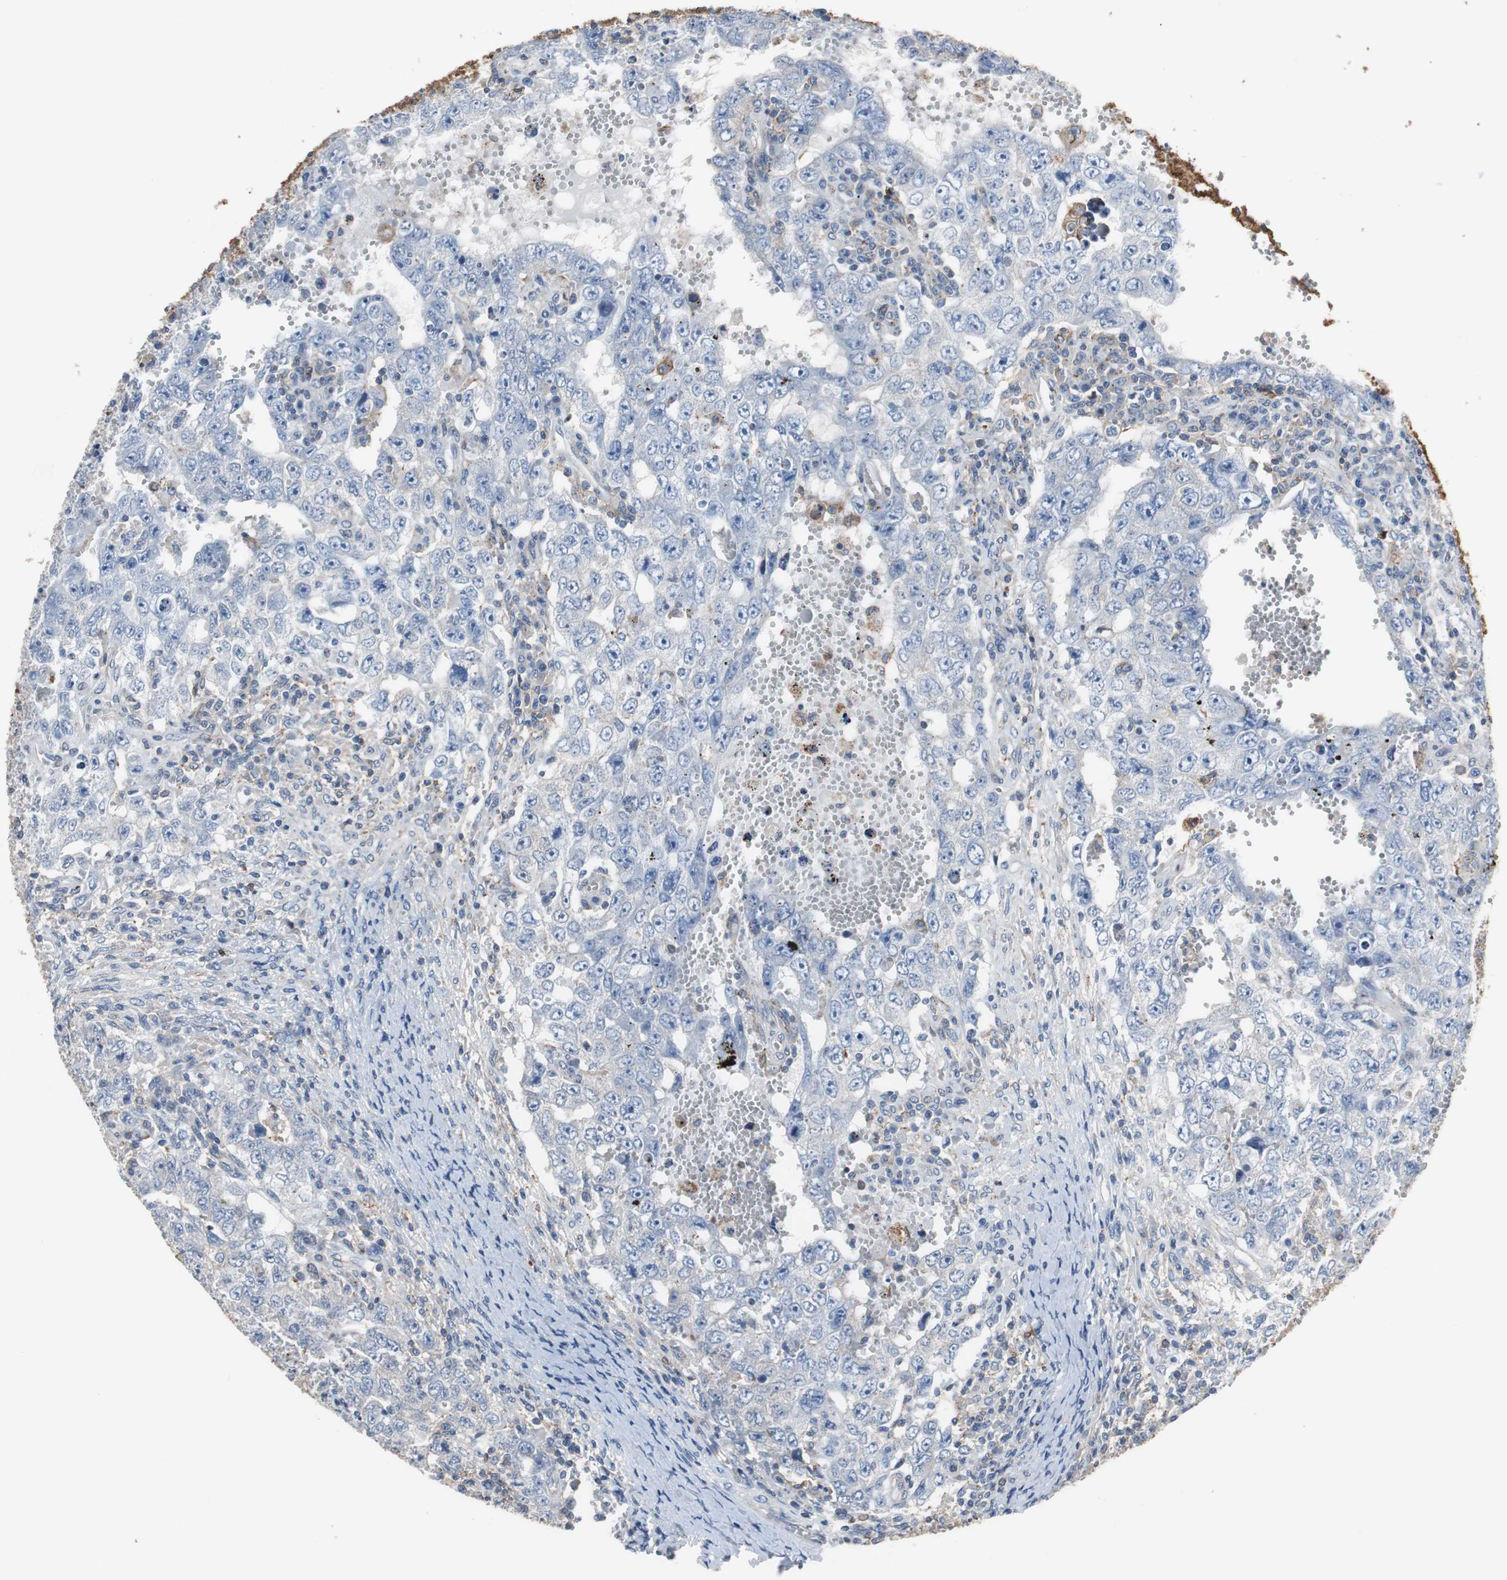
{"staining": {"intensity": "negative", "quantity": "none", "location": "none"}, "tissue": "testis cancer", "cell_type": "Tumor cells", "image_type": "cancer", "snomed": [{"axis": "morphology", "description": "Carcinoma, Embryonal, NOS"}, {"axis": "topography", "description": "Testis"}], "caption": "This is an immunohistochemistry (IHC) image of human testis embryonal carcinoma. There is no expression in tumor cells.", "gene": "ANXA4", "patient": {"sex": "male", "age": 26}}